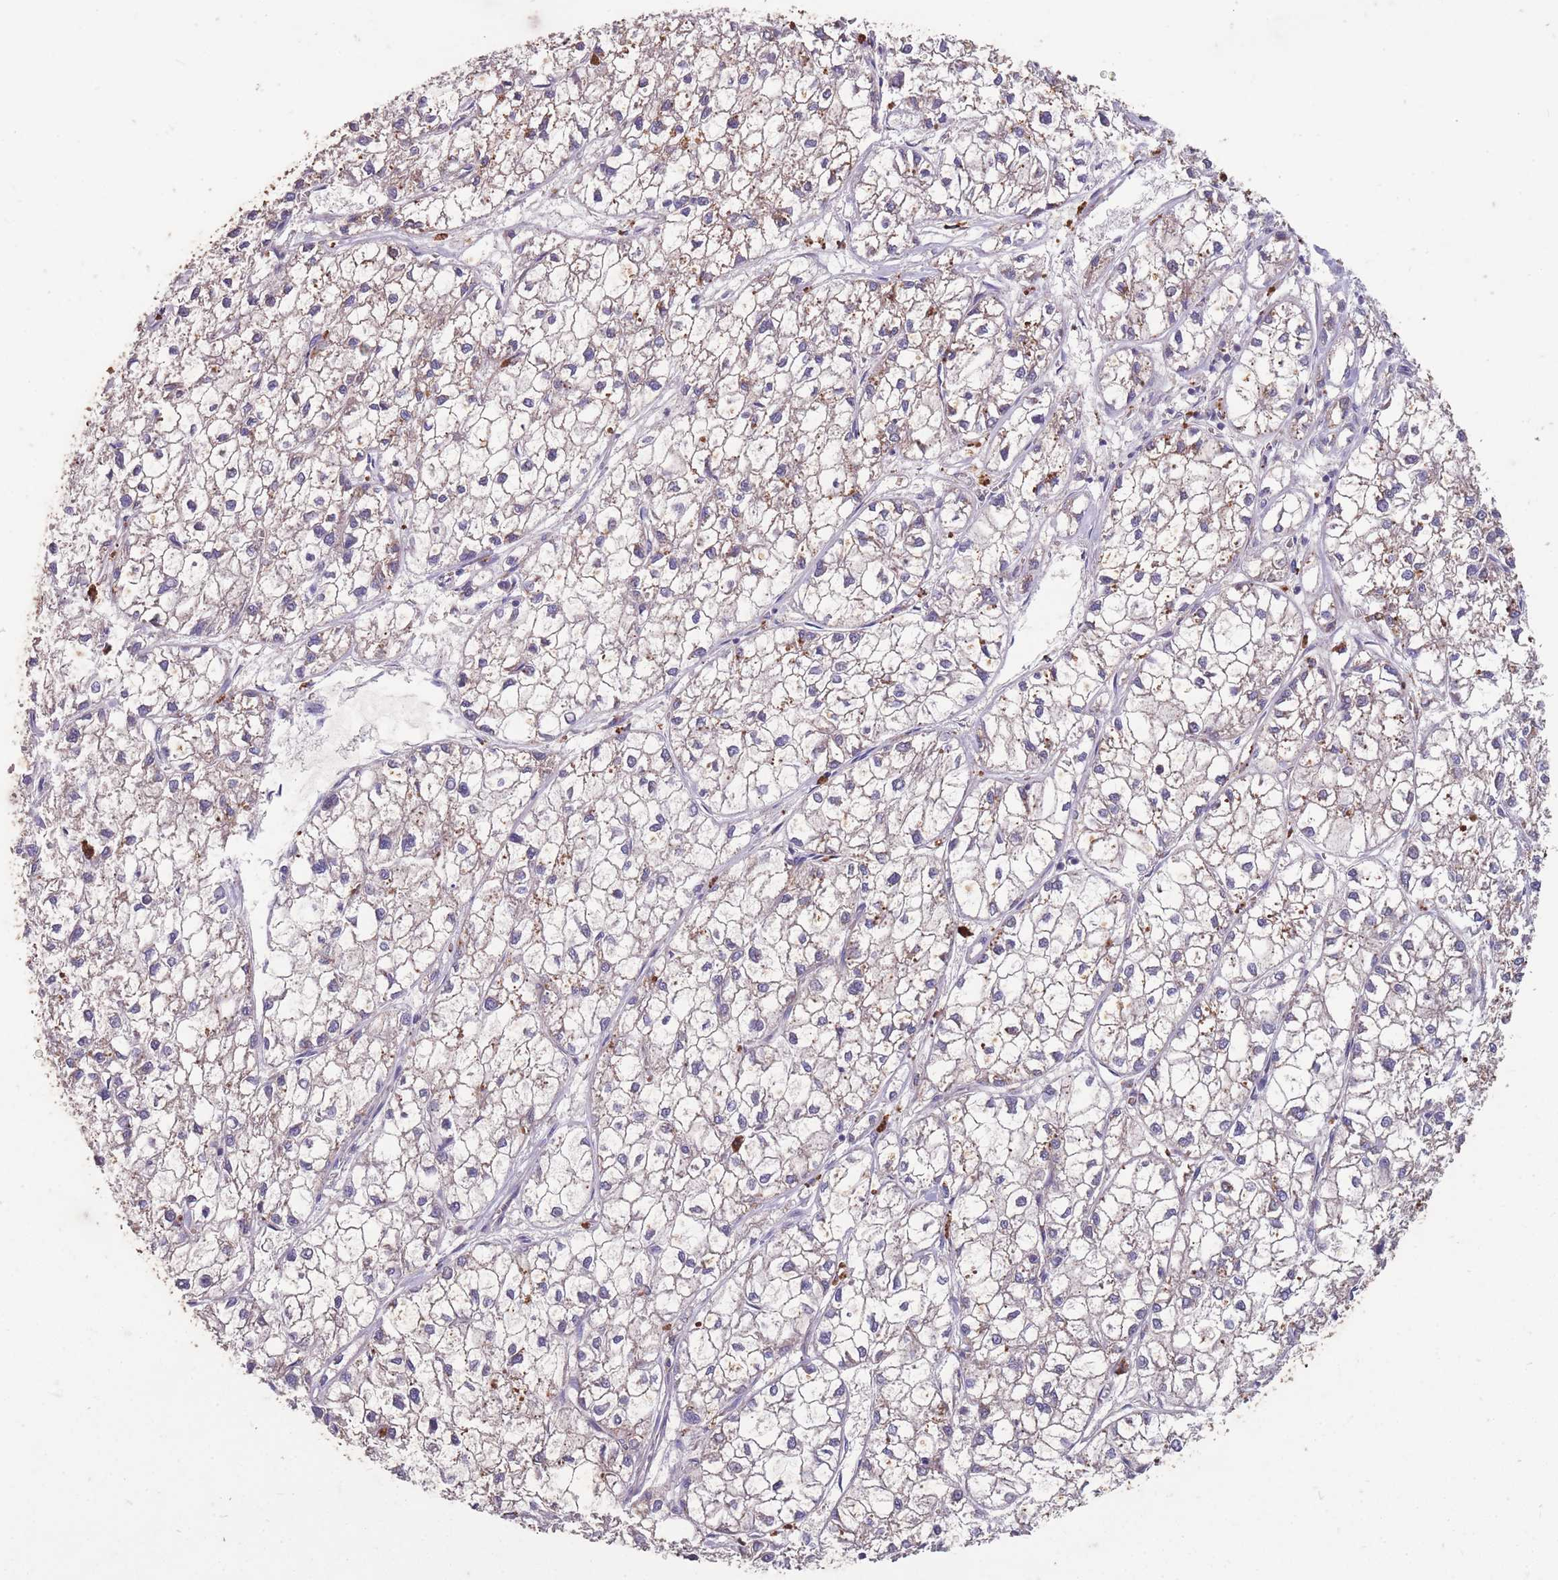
{"staining": {"intensity": "negative", "quantity": "none", "location": "none"}, "tissue": "liver cancer", "cell_type": "Tumor cells", "image_type": "cancer", "snomed": [{"axis": "morphology", "description": "Carcinoma, Hepatocellular, NOS"}, {"axis": "topography", "description": "Liver"}], "caption": "High magnification brightfield microscopy of liver cancer stained with DAB (3,3'-diaminobenzidine) (brown) and counterstained with hematoxylin (blue): tumor cells show no significant staining.", "gene": "STIM2", "patient": {"sex": "female", "age": 43}}